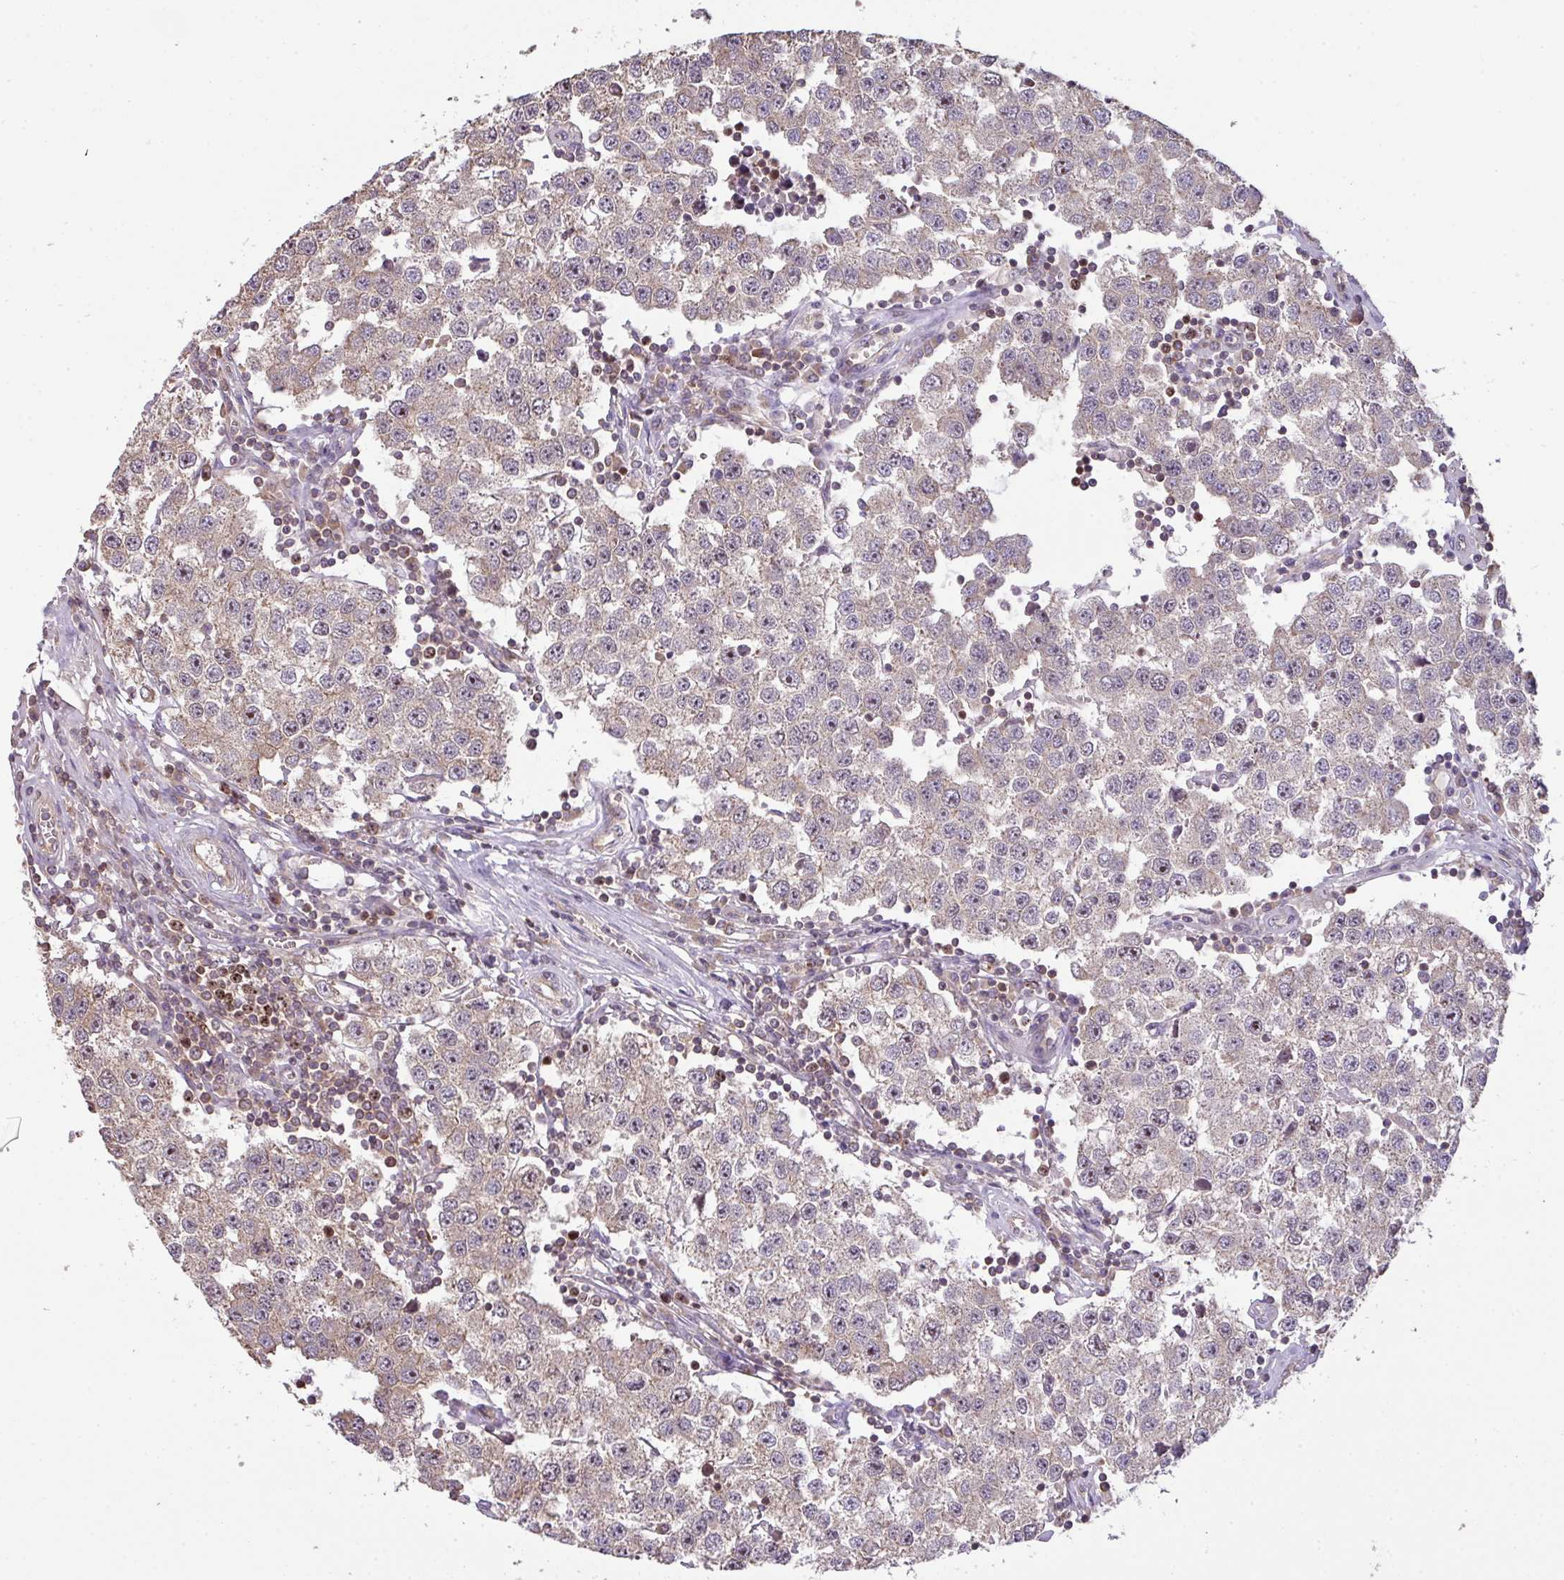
{"staining": {"intensity": "weak", "quantity": "25%-75%", "location": "cytoplasmic/membranous,nuclear"}, "tissue": "testis cancer", "cell_type": "Tumor cells", "image_type": "cancer", "snomed": [{"axis": "morphology", "description": "Seminoma, NOS"}, {"axis": "topography", "description": "Testis"}], "caption": "There is low levels of weak cytoplasmic/membranous and nuclear expression in tumor cells of testis cancer (seminoma), as demonstrated by immunohistochemical staining (brown color).", "gene": "VENTX", "patient": {"sex": "male", "age": 34}}